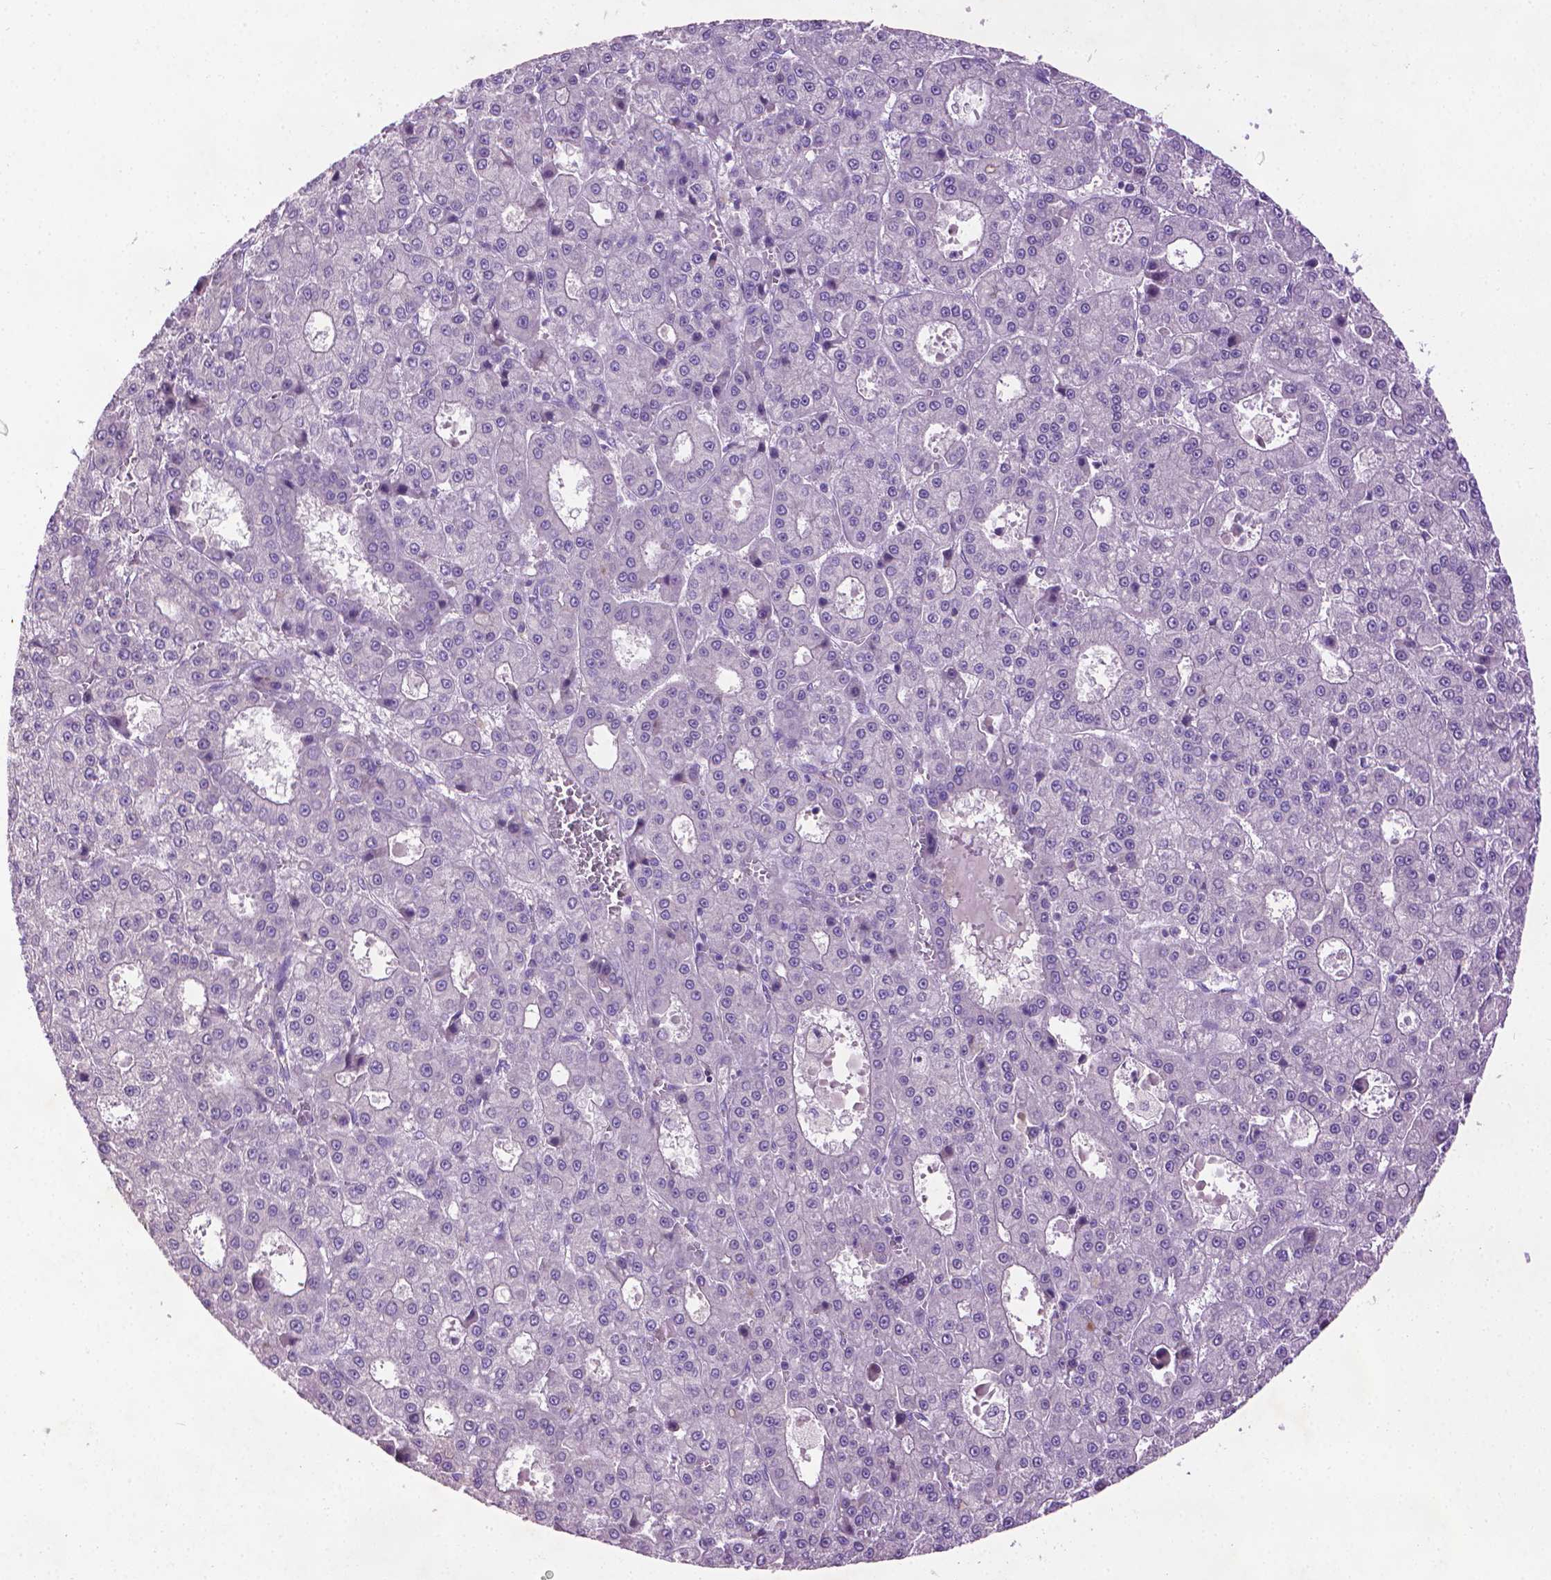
{"staining": {"intensity": "negative", "quantity": "none", "location": "none"}, "tissue": "liver cancer", "cell_type": "Tumor cells", "image_type": "cancer", "snomed": [{"axis": "morphology", "description": "Carcinoma, Hepatocellular, NOS"}, {"axis": "topography", "description": "Liver"}], "caption": "High power microscopy histopathology image of an IHC micrograph of liver cancer, revealing no significant expression in tumor cells.", "gene": "AQP10", "patient": {"sex": "male", "age": 70}}